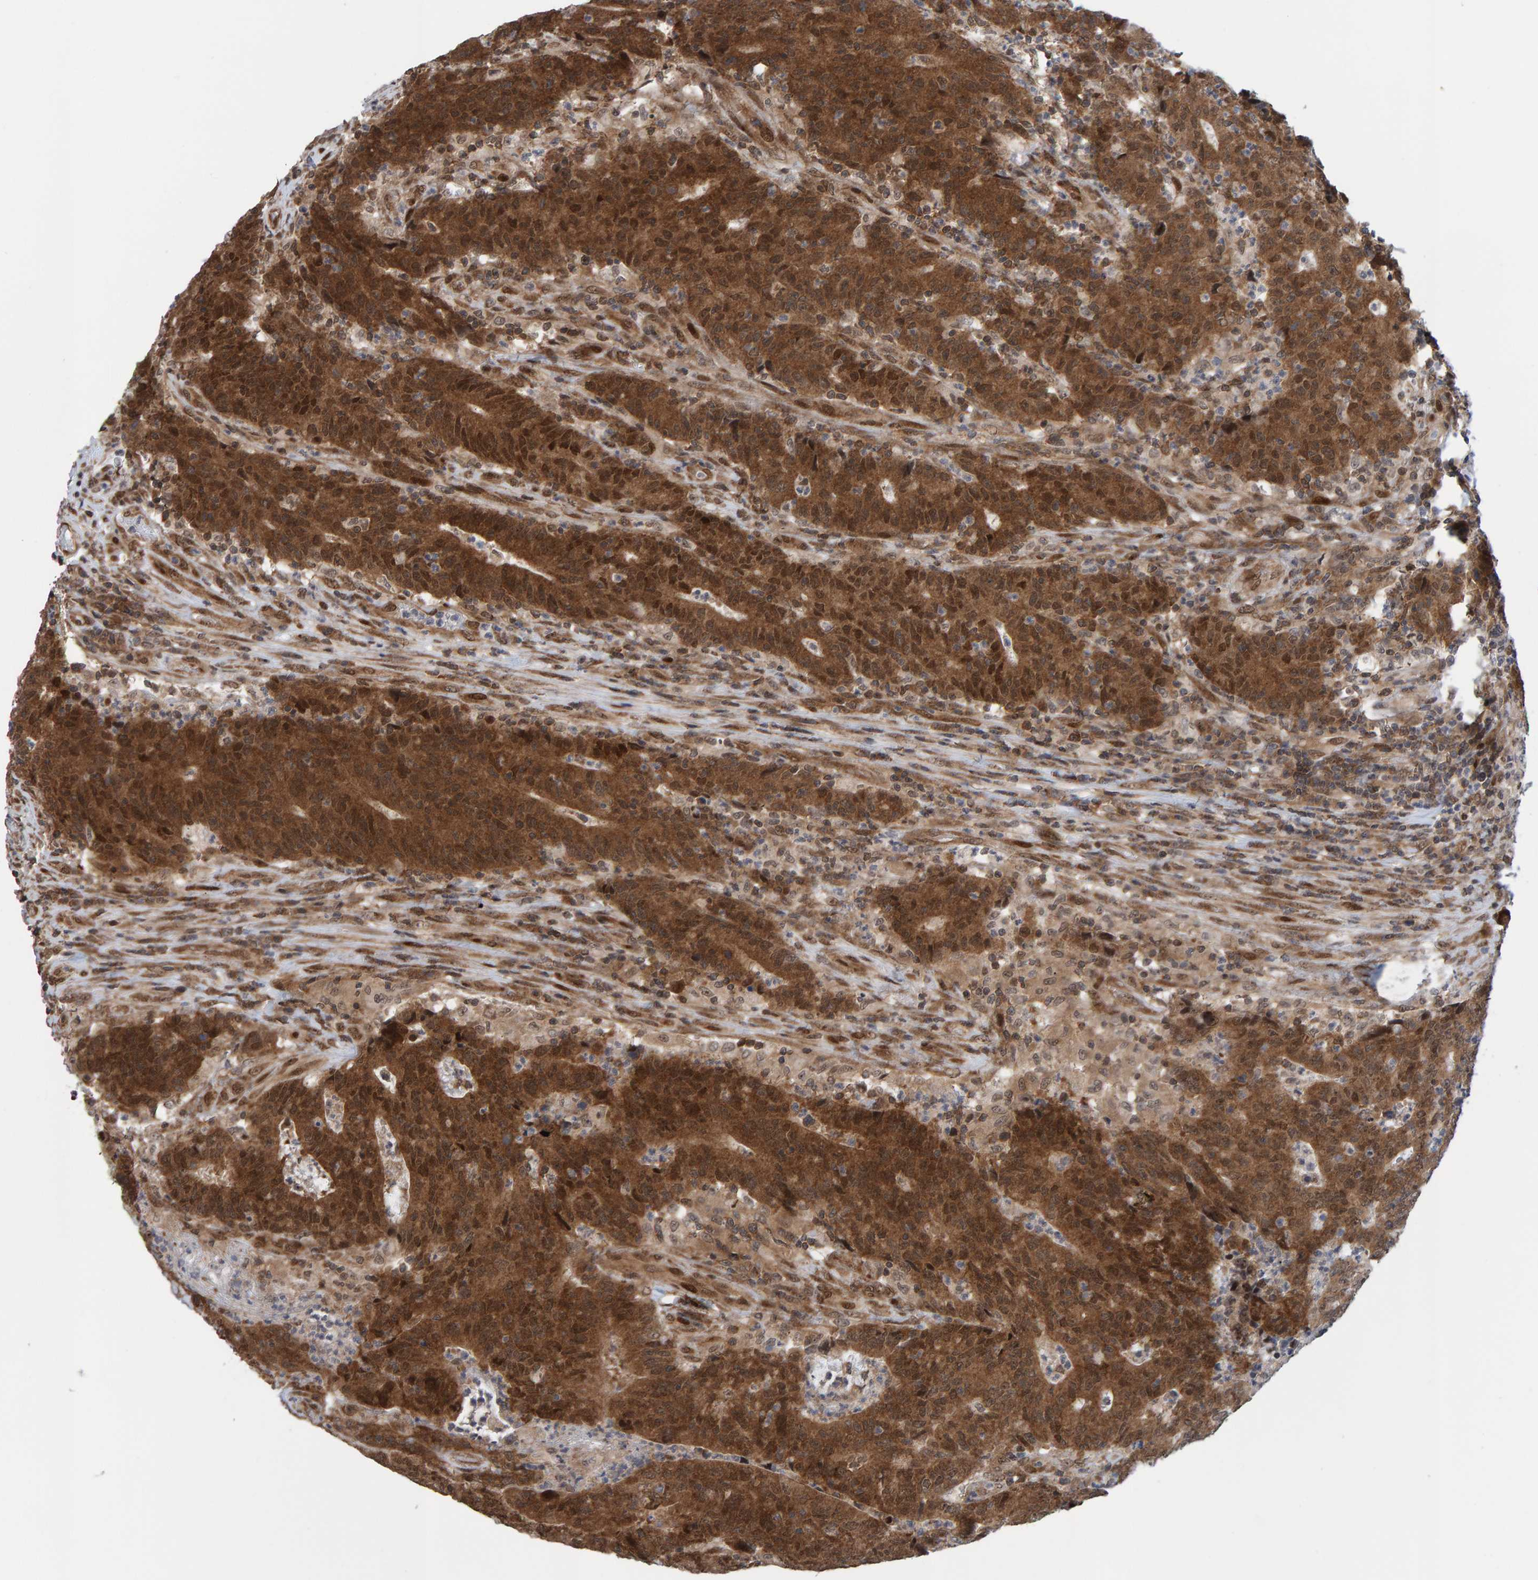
{"staining": {"intensity": "strong", "quantity": ">75%", "location": "cytoplasmic/membranous"}, "tissue": "colorectal cancer", "cell_type": "Tumor cells", "image_type": "cancer", "snomed": [{"axis": "morphology", "description": "Normal tissue, NOS"}, {"axis": "morphology", "description": "Adenocarcinoma, NOS"}, {"axis": "topography", "description": "Colon"}], "caption": "Immunohistochemical staining of human colorectal cancer (adenocarcinoma) demonstrates high levels of strong cytoplasmic/membranous protein positivity in about >75% of tumor cells. (DAB = brown stain, brightfield microscopy at high magnification).", "gene": "ZNF366", "patient": {"sex": "female", "age": 75}}